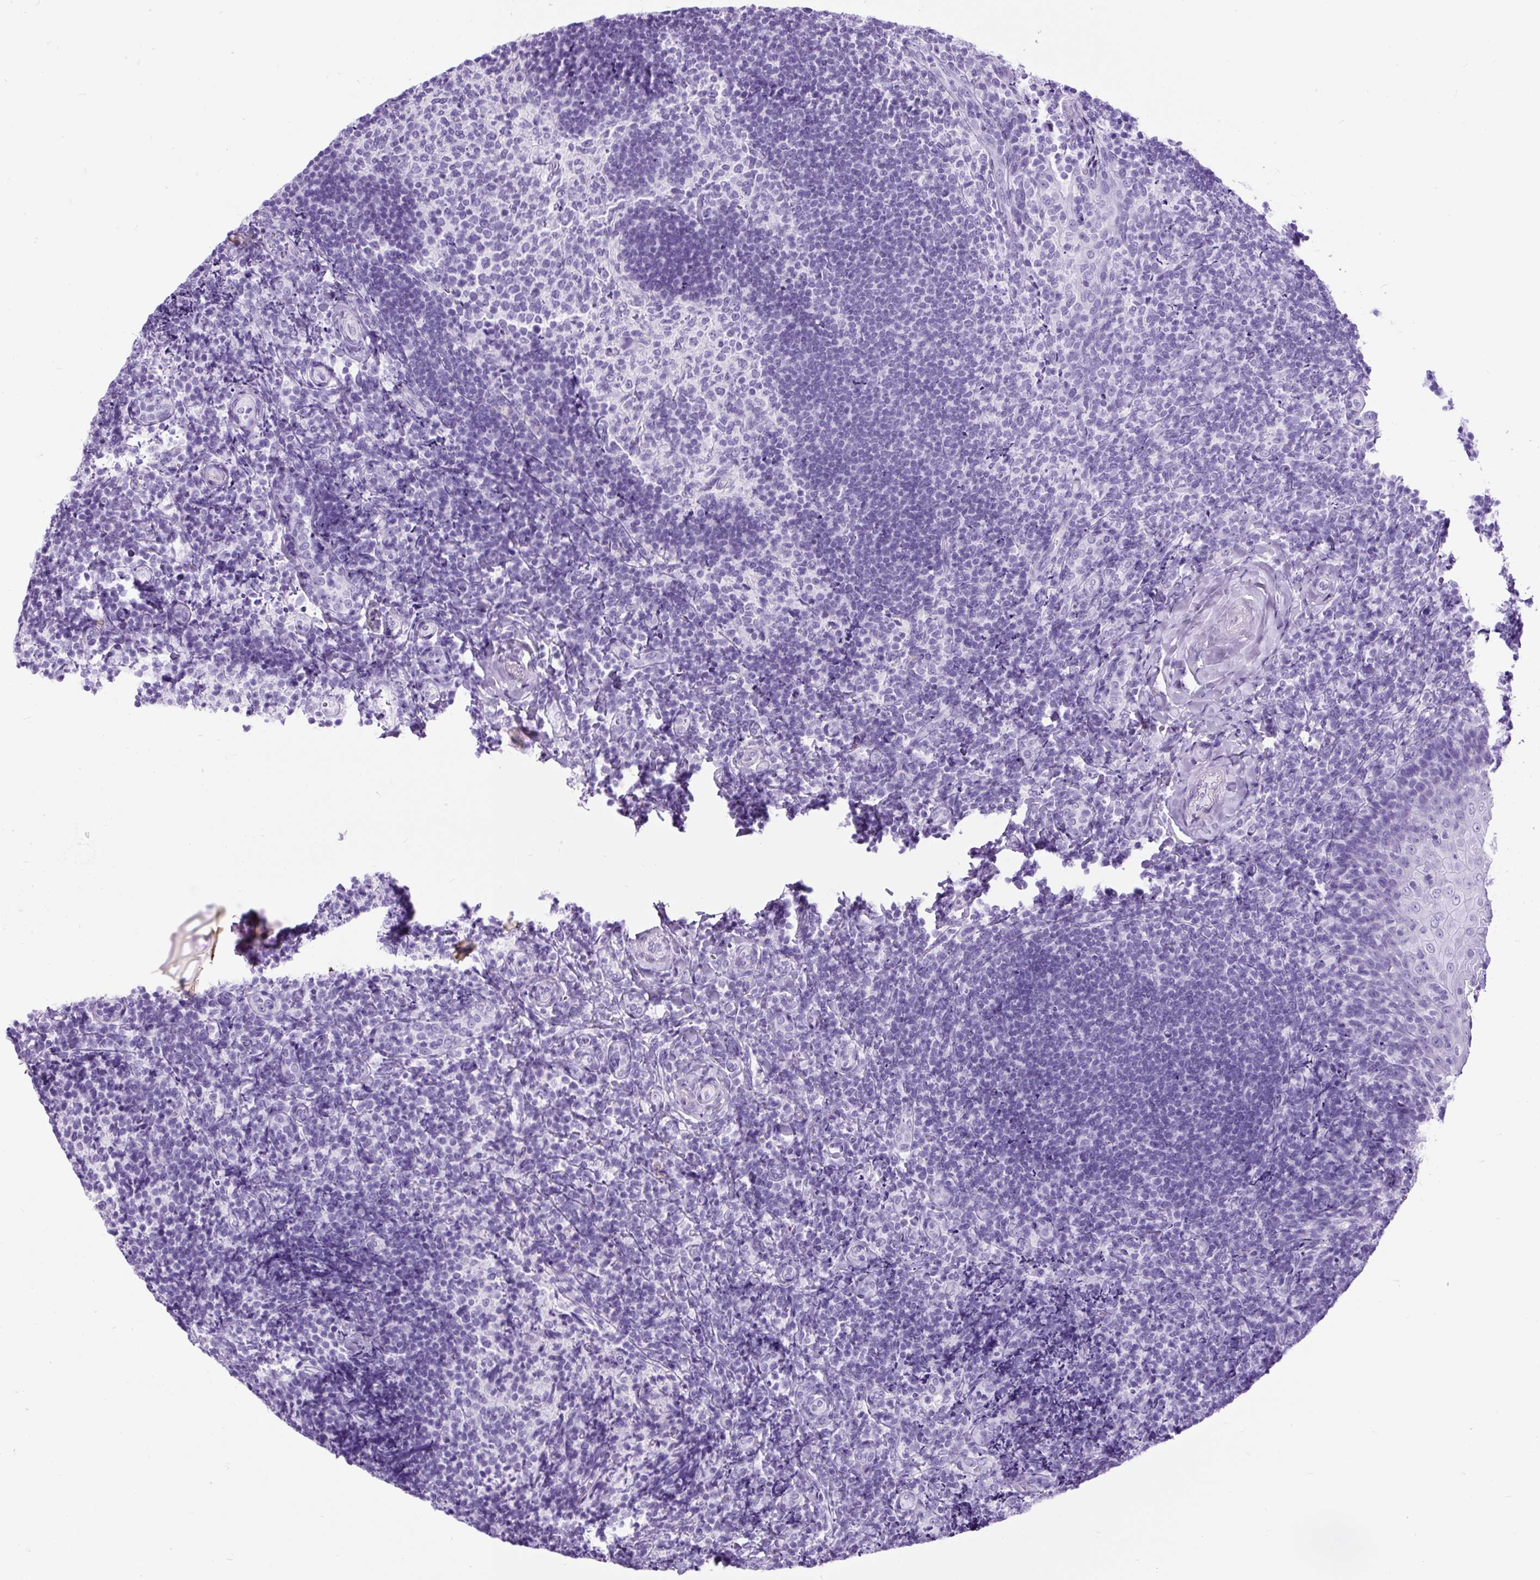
{"staining": {"intensity": "negative", "quantity": "none", "location": "none"}, "tissue": "tonsil", "cell_type": "Germinal center cells", "image_type": "normal", "snomed": [{"axis": "morphology", "description": "Normal tissue, NOS"}, {"axis": "topography", "description": "Tonsil"}], "caption": "Human tonsil stained for a protein using immunohistochemistry shows no expression in germinal center cells.", "gene": "CEL", "patient": {"sex": "female", "age": 10}}